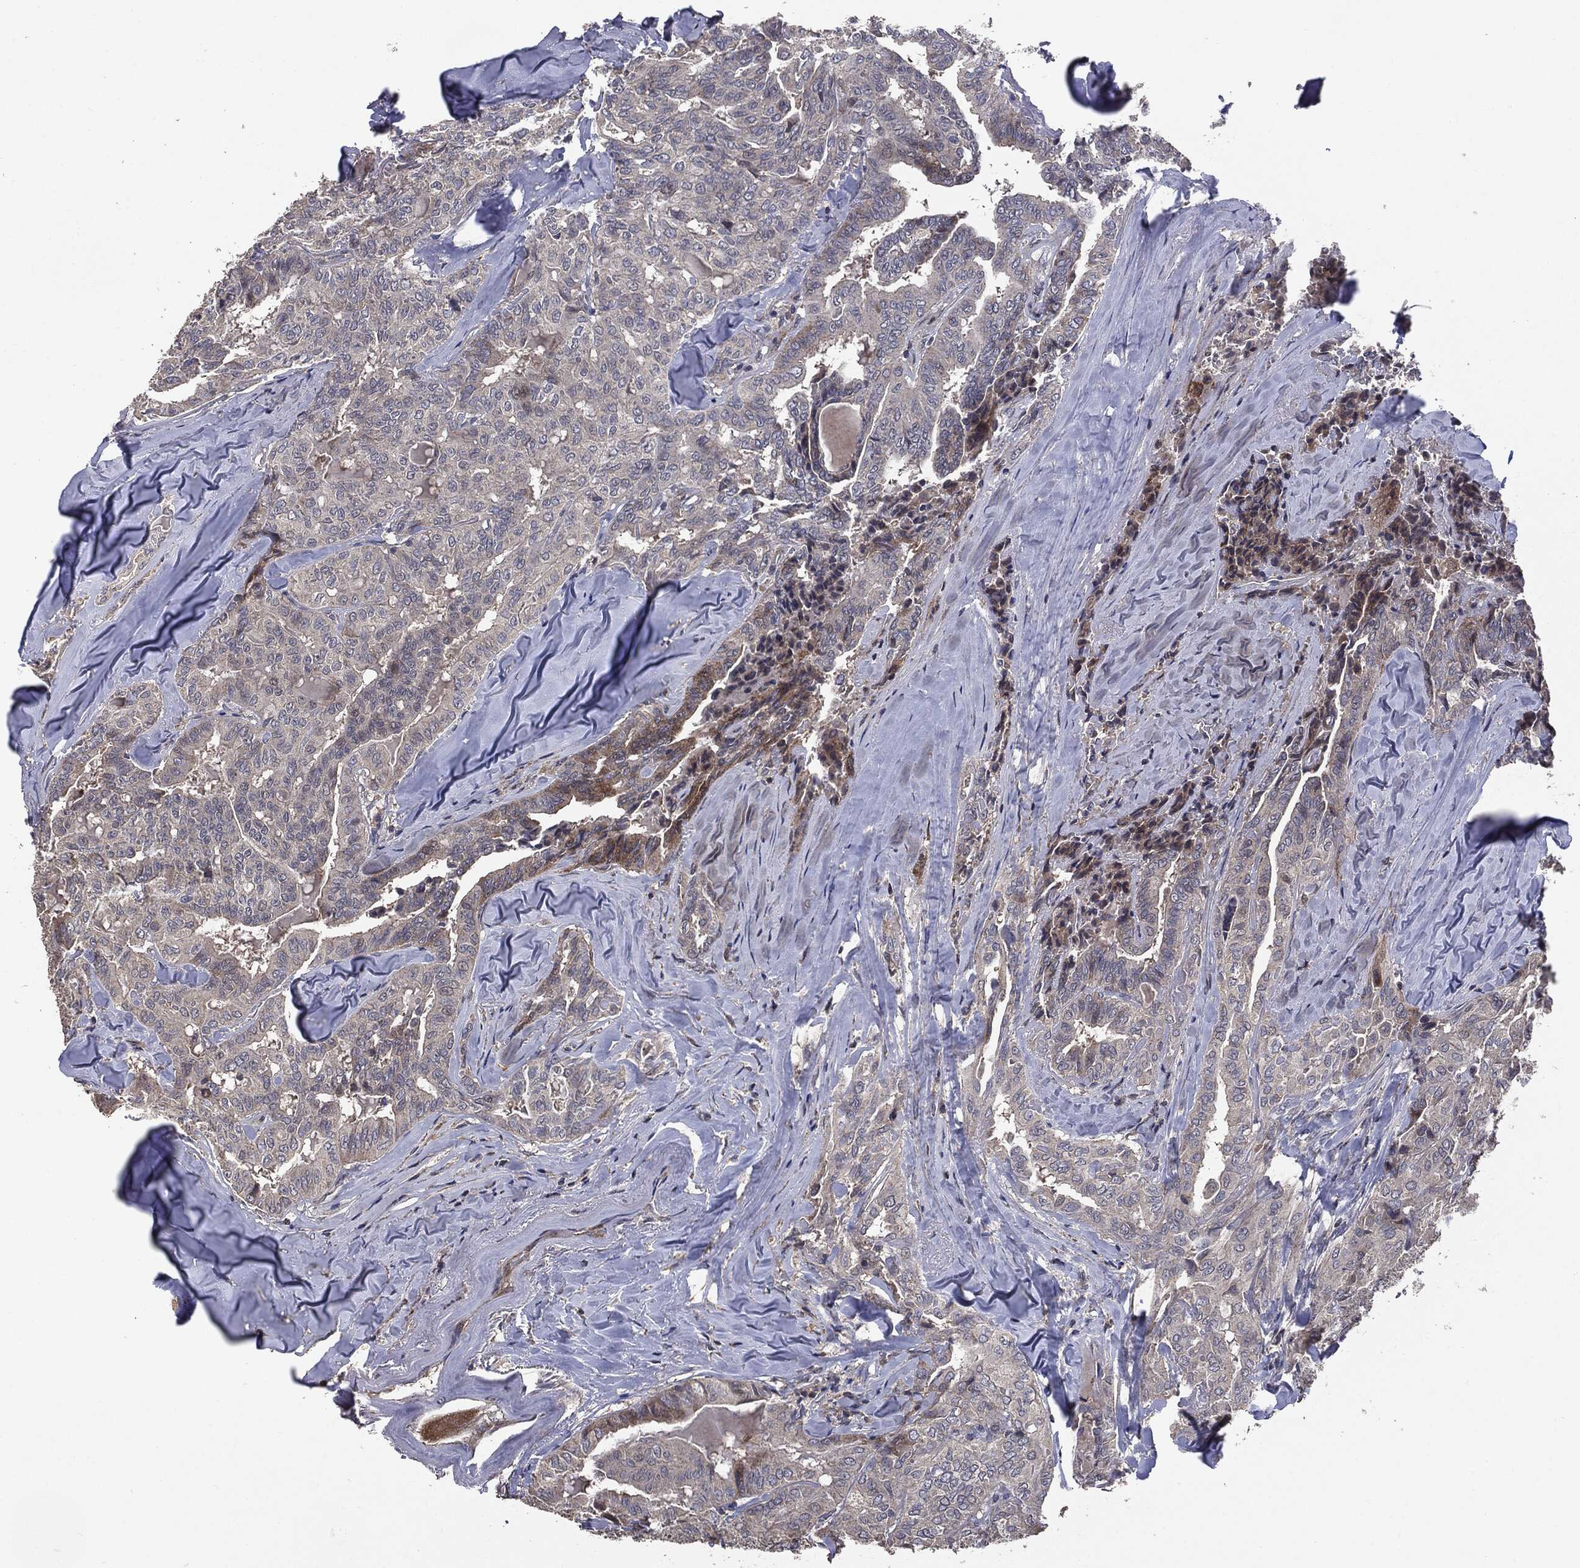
{"staining": {"intensity": "moderate", "quantity": "<25%", "location": "cytoplasmic/membranous"}, "tissue": "thyroid cancer", "cell_type": "Tumor cells", "image_type": "cancer", "snomed": [{"axis": "morphology", "description": "Papillary adenocarcinoma, NOS"}, {"axis": "topography", "description": "Thyroid gland"}], "caption": "Protein analysis of papillary adenocarcinoma (thyroid) tissue exhibits moderate cytoplasmic/membranous expression in approximately <25% of tumor cells.", "gene": "MTOR", "patient": {"sex": "female", "age": 68}}